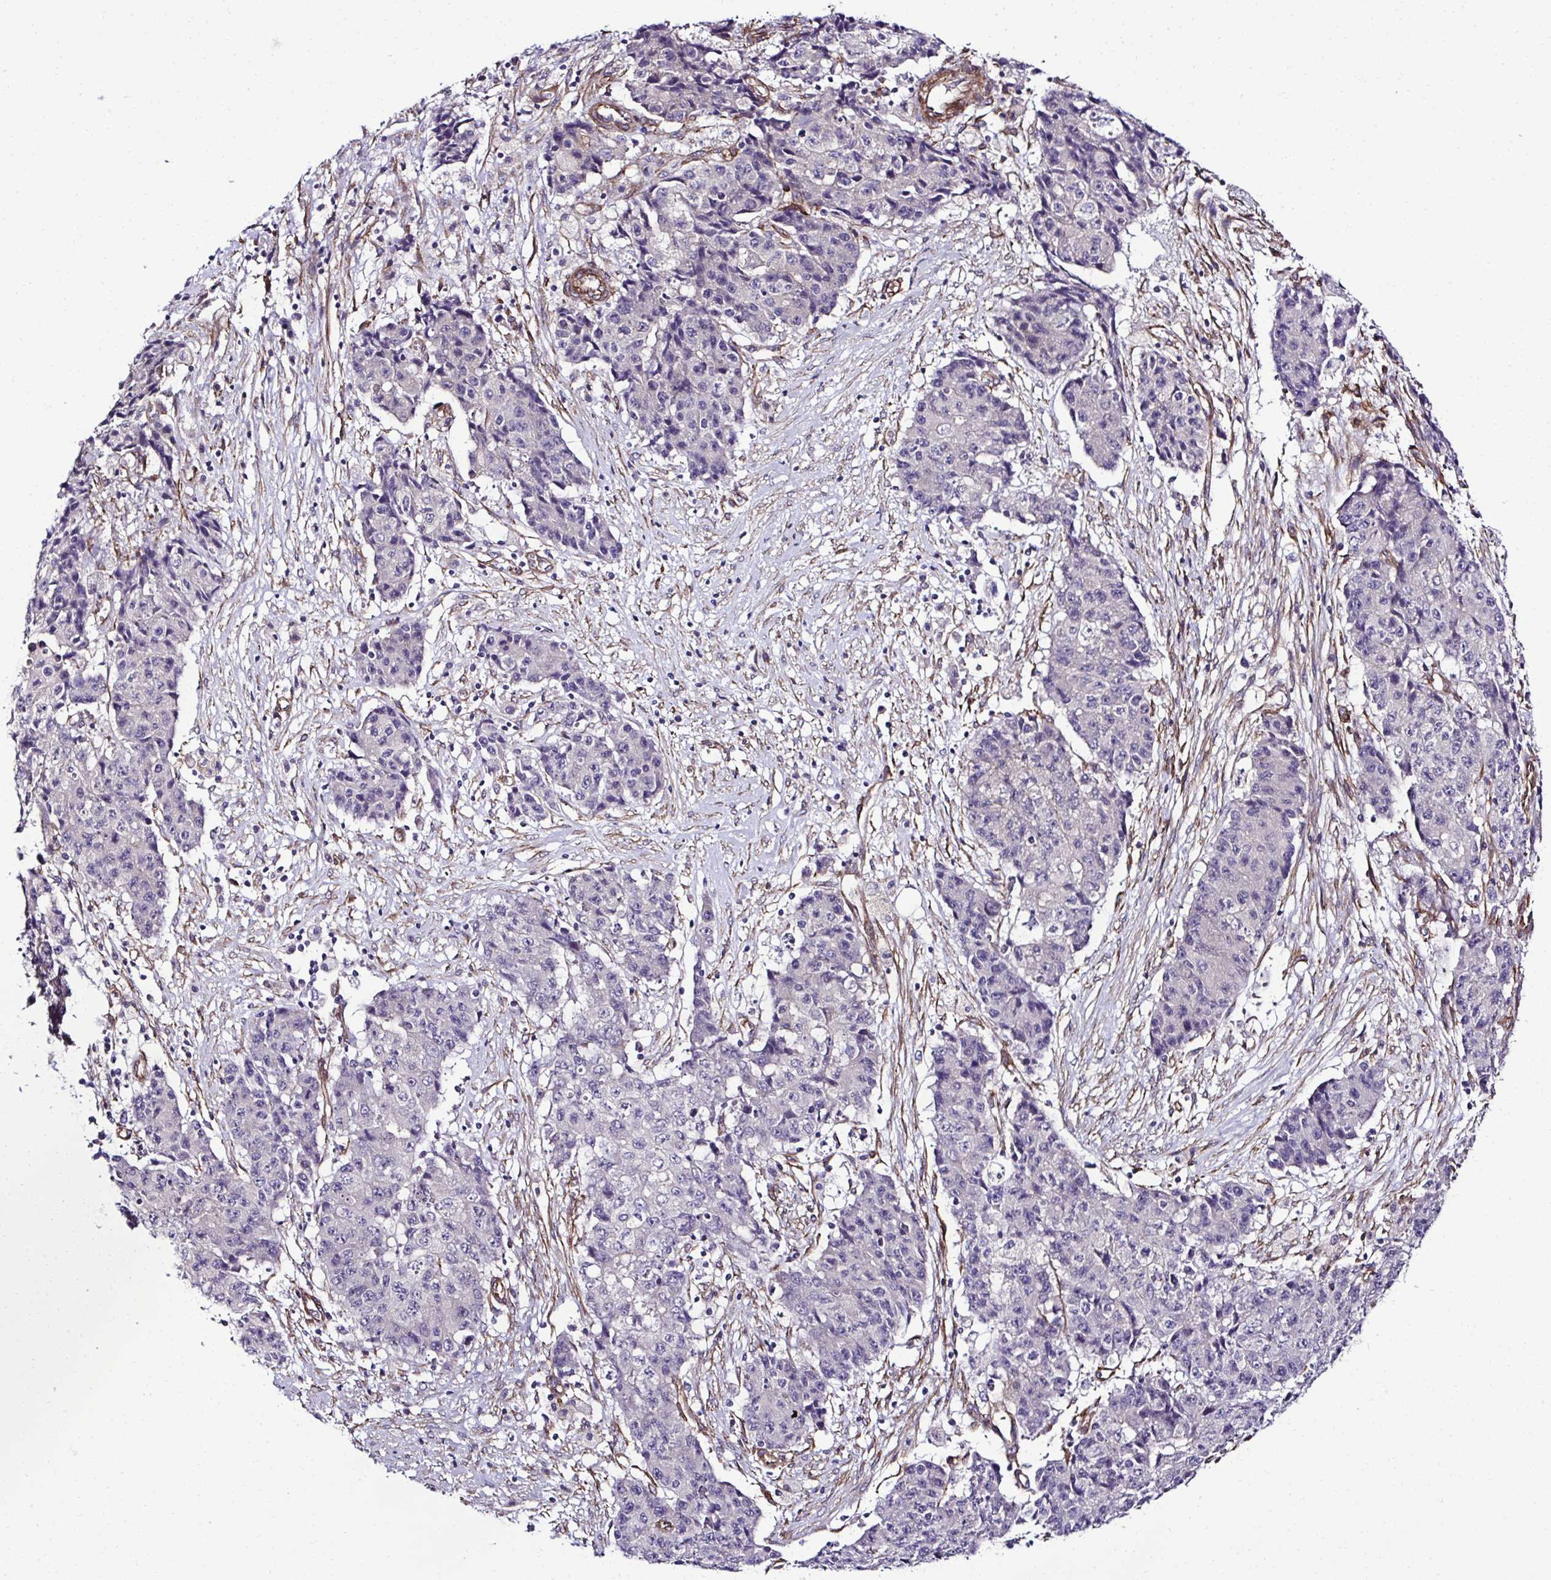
{"staining": {"intensity": "negative", "quantity": "none", "location": "none"}, "tissue": "ovarian cancer", "cell_type": "Tumor cells", "image_type": "cancer", "snomed": [{"axis": "morphology", "description": "Carcinoma, endometroid"}, {"axis": "topography", "description": "Ovary"}], "caption": "Immunohistochemistry of ovarian endometroid carcinoma demonstrates no staining in tumor cells.", "gene": "TRIM52", "patient": {"sex": "female", "age": 42}}